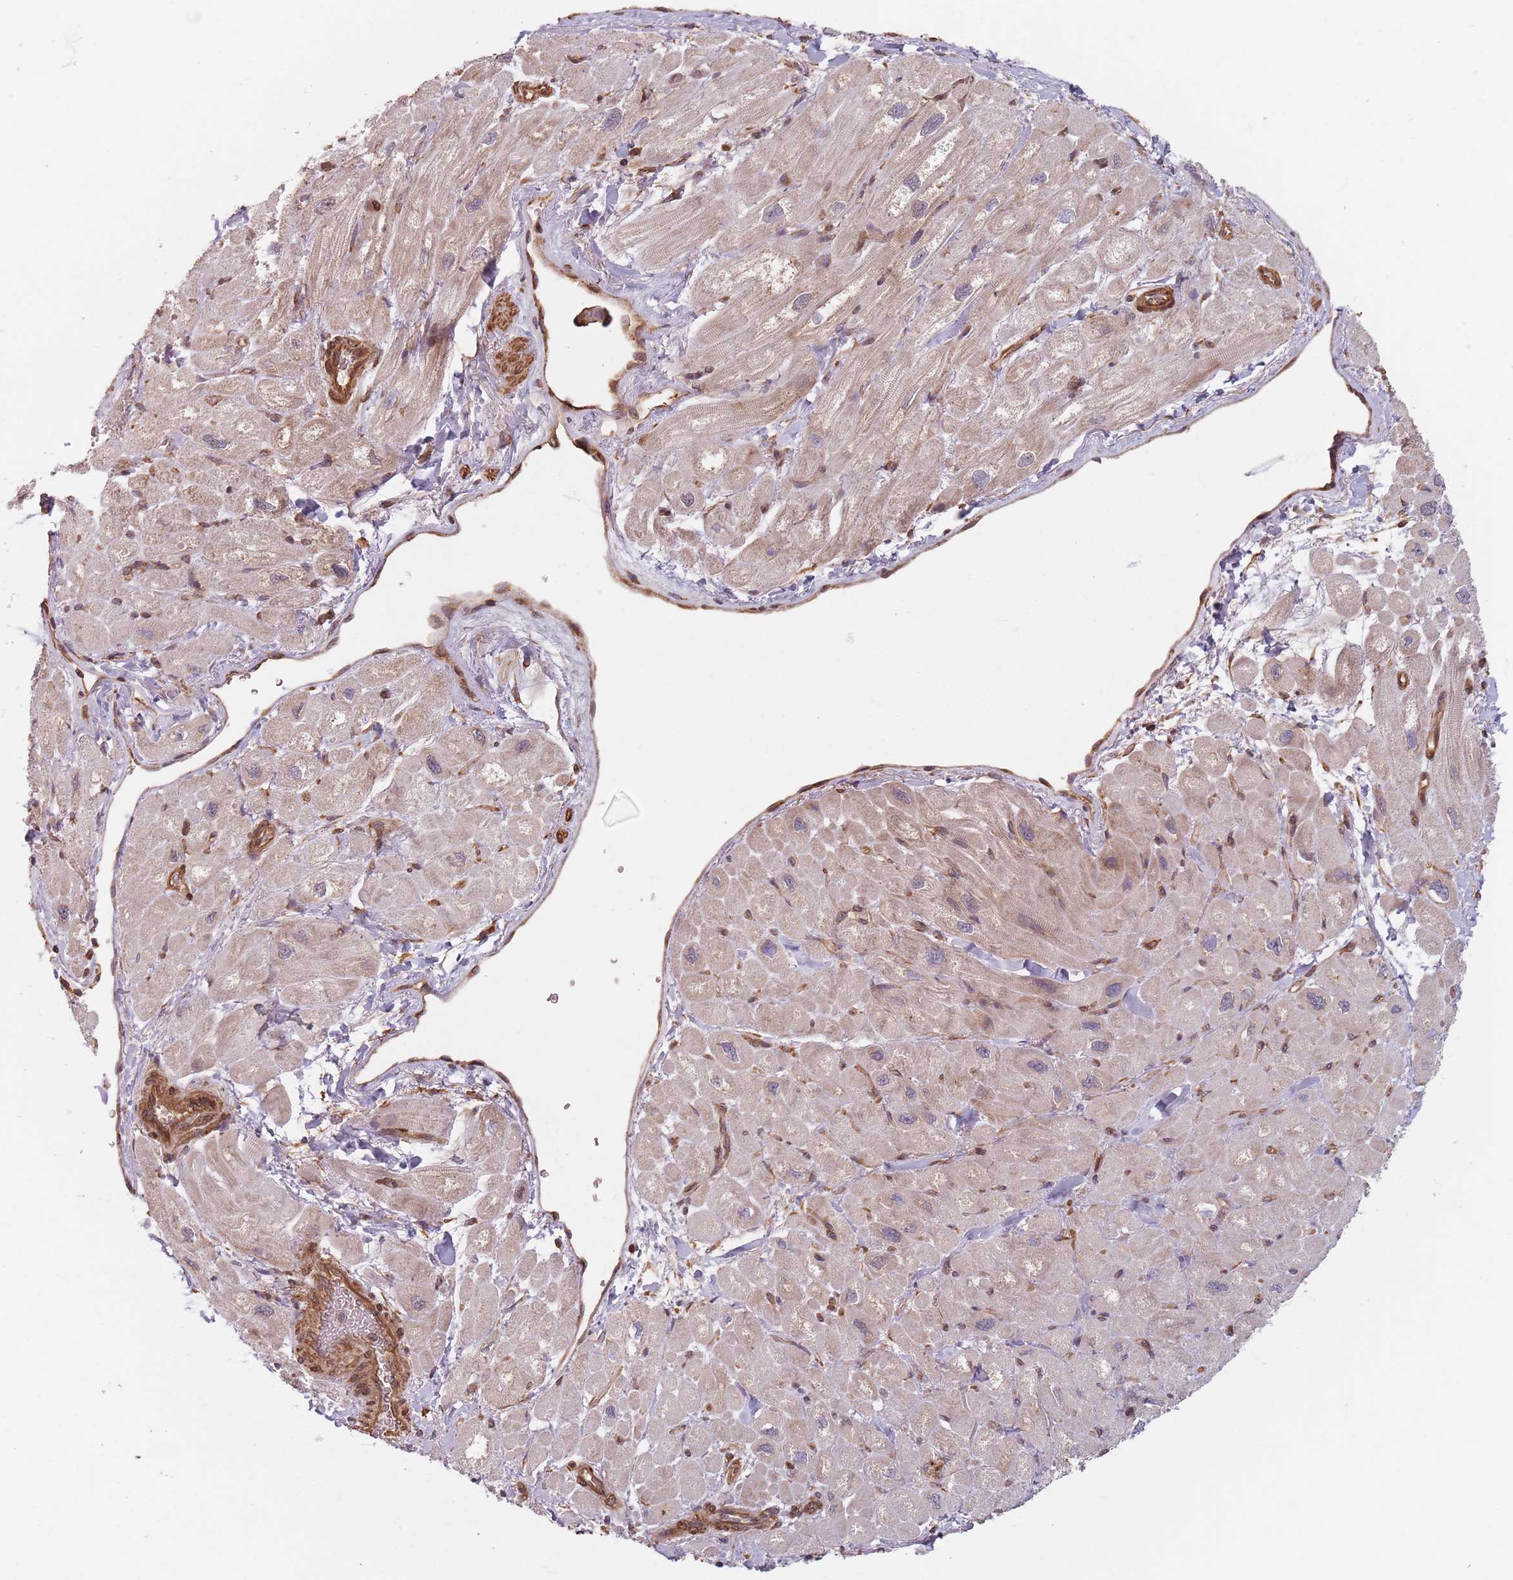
{"staining": {"intensity": "weak", "quantity": "<25%", "location": "cytoplasmic/membranous"}, "tissue": "heart muscle", "cell_type": "Cardiomyocytes", "image_type": "normal", "snomed": [{"axis": "morphology", "description": "Normal tissue, NOS"}, {"axis": "topography", "description": "Heart"}], "caption": "The histopathology image shows no staining of cardiomyocytes in unremarkable heart muscle. (DAB (3,3'-diaminobenzidine) IHC, high magnification).", "gene": "NOTCH3", "patient": {"sex": "male", "age": 65}}